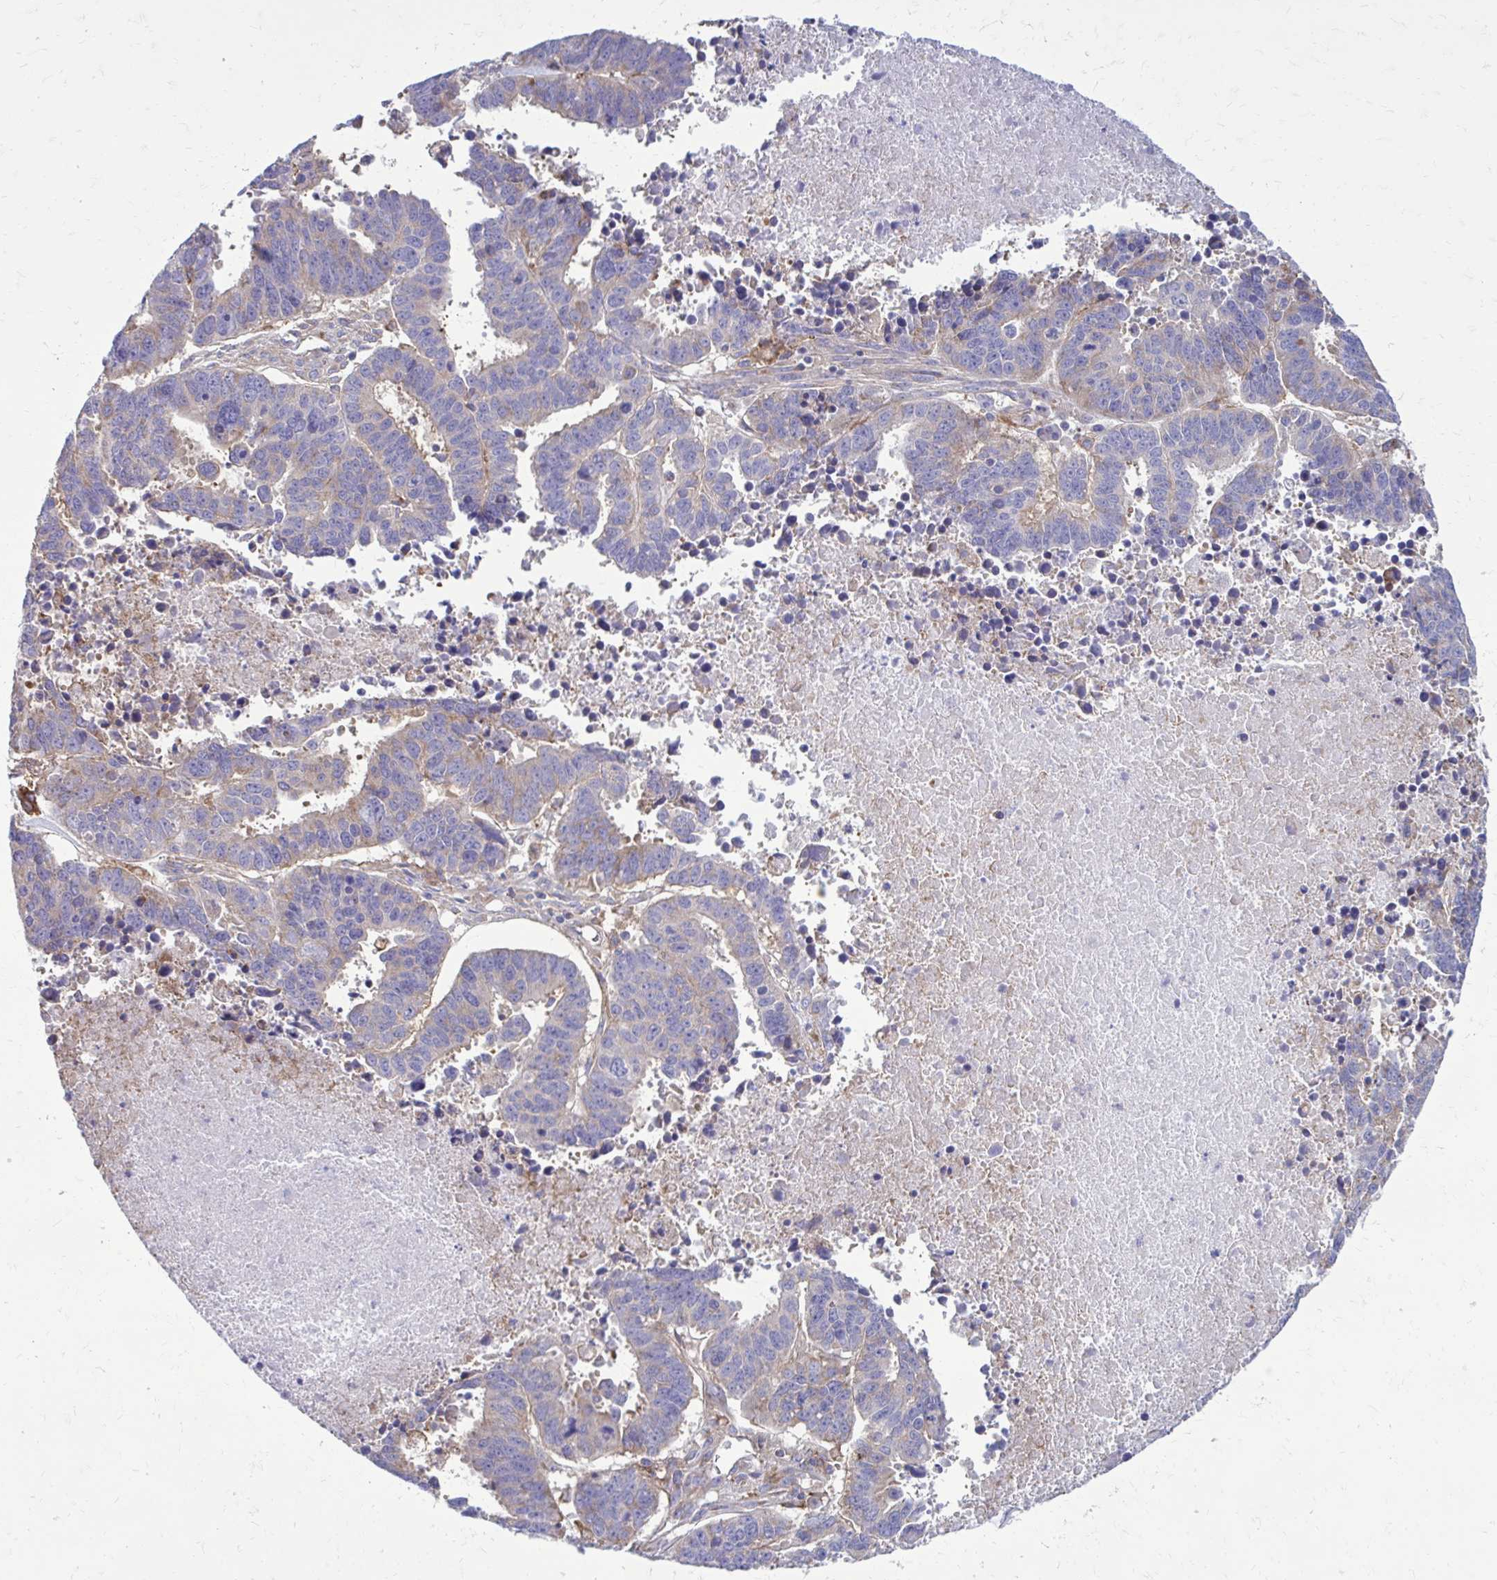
{"staining": {"intensity": "weak", "quantity": "<25%", "location": "cytoplasmic/membranous"}, "tissue": "ovarian cancer", "cell_type": "Tumor cells", "image_type": "cancer", "snomed": [{"axis": "morphology", "description": "Carcinoma, endometroid"}, {"axis": "morphology", "description": "Cystadenocarcinoma, serous, NOS"}, {"axis": "topography", "description": "Ovary"}], "caption": "The image reveals no staining of tumor cells in ovarian serous cystadenocarcinoma. Nuclei are stained in blue.", "gene": "CLTA", "patient": {"sex": "female", "age": 45}}